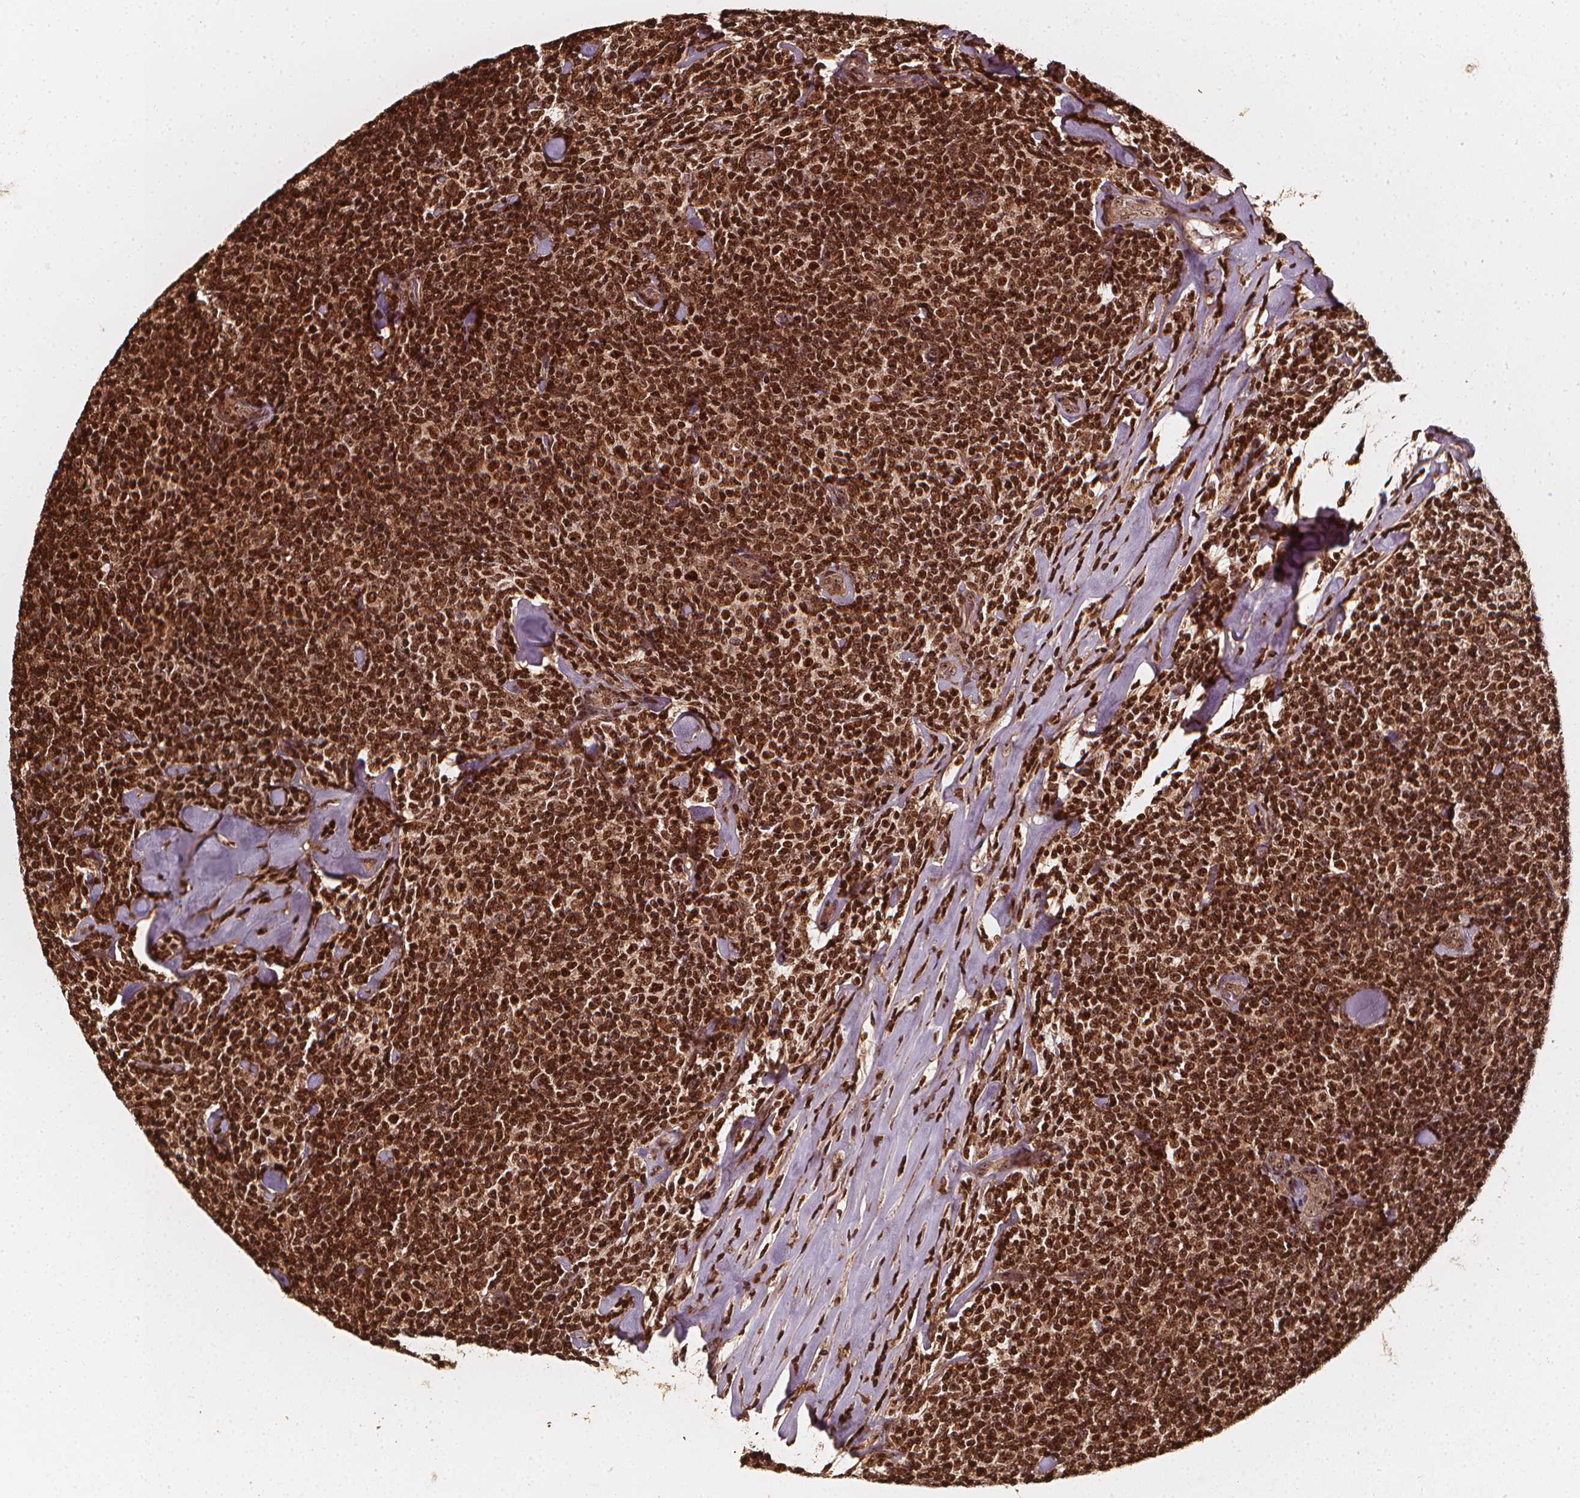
{"staining": {"intensity": "strong", "quantity": ">75%", "location": "cytoplasmic/membranous,nuclear"}, "tissue": "lymphoma", "cell_type": "Tumor cells", "image_type": "cancer", "snomed": [{"axis": "morphology", "description": "Malignant lymphoma, non-Hodgkin's type, Low grade"}, {"axis": "topography", "description": "Lymph node"}], "caption": "Approximately >75% of tumor cells in human low-grade malignant lymphoma, non-Hodgkin's type demonstrate strong cytoplasmic/membranous and nuclear protein staining as visualized by brown immunohistochemical staining.", "gene": "EXOSC9", "patient": {"sex": "female", "age": 56}}